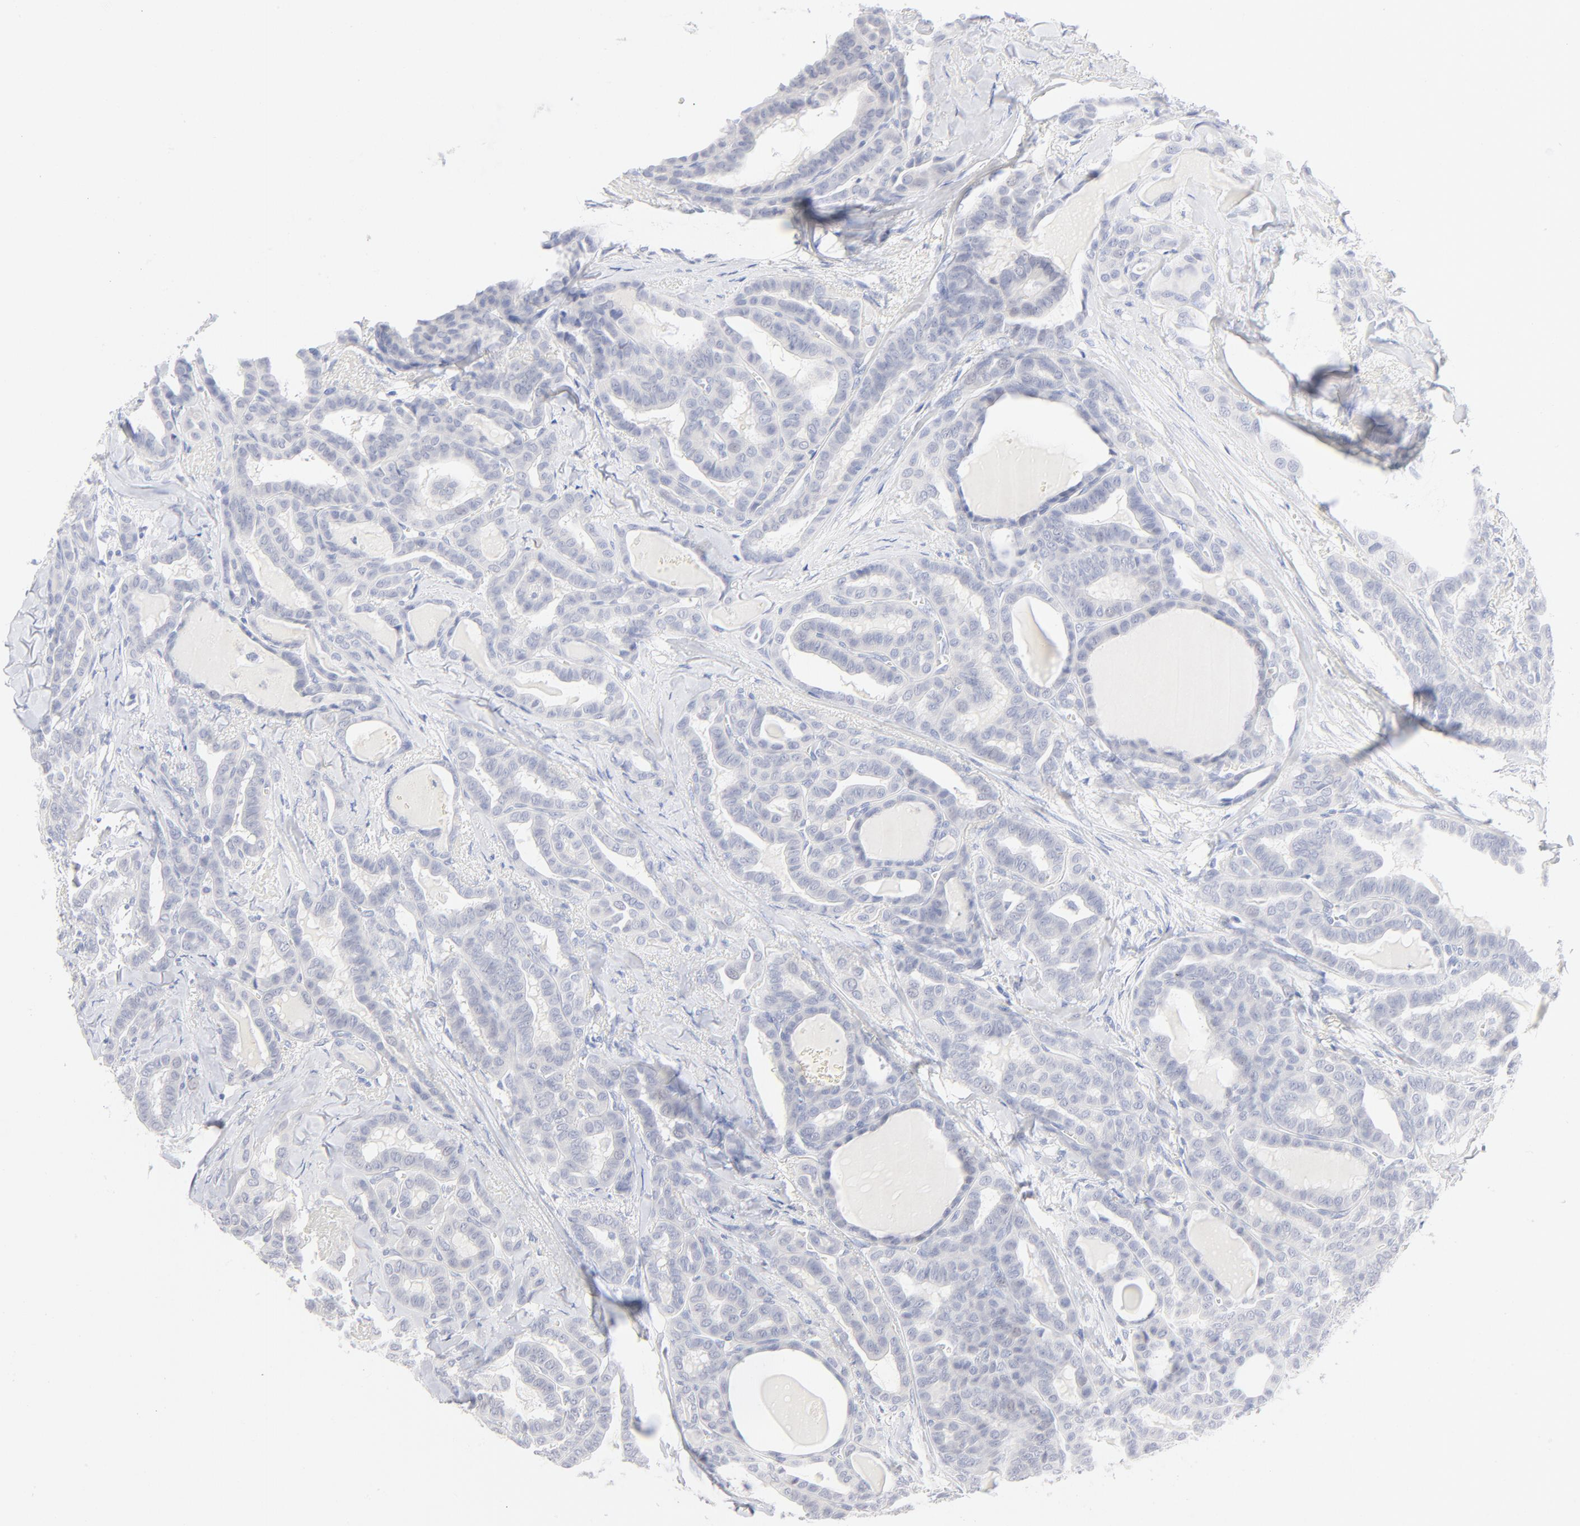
{"staining": {"intensity": "negative", "quantity": "none", "location": "none"}, "tissue": "thyroid cancer", "cell_type": "Tumor cells", "image_type": "cancer", "snomed": [{"axis": "morphology", "description": "Carcinoma, NOS"}, {"axis": "topography", "description": "Thyroid gland"}], "caption": "Tumor cells are negative for protein expression in human thyroid carcinoma. (DAB immunohistochemistry (IHC) with hematoxylin counter stain).", "gene": "ONECUT1", "patient": {"sex": "female", "age": 91}}